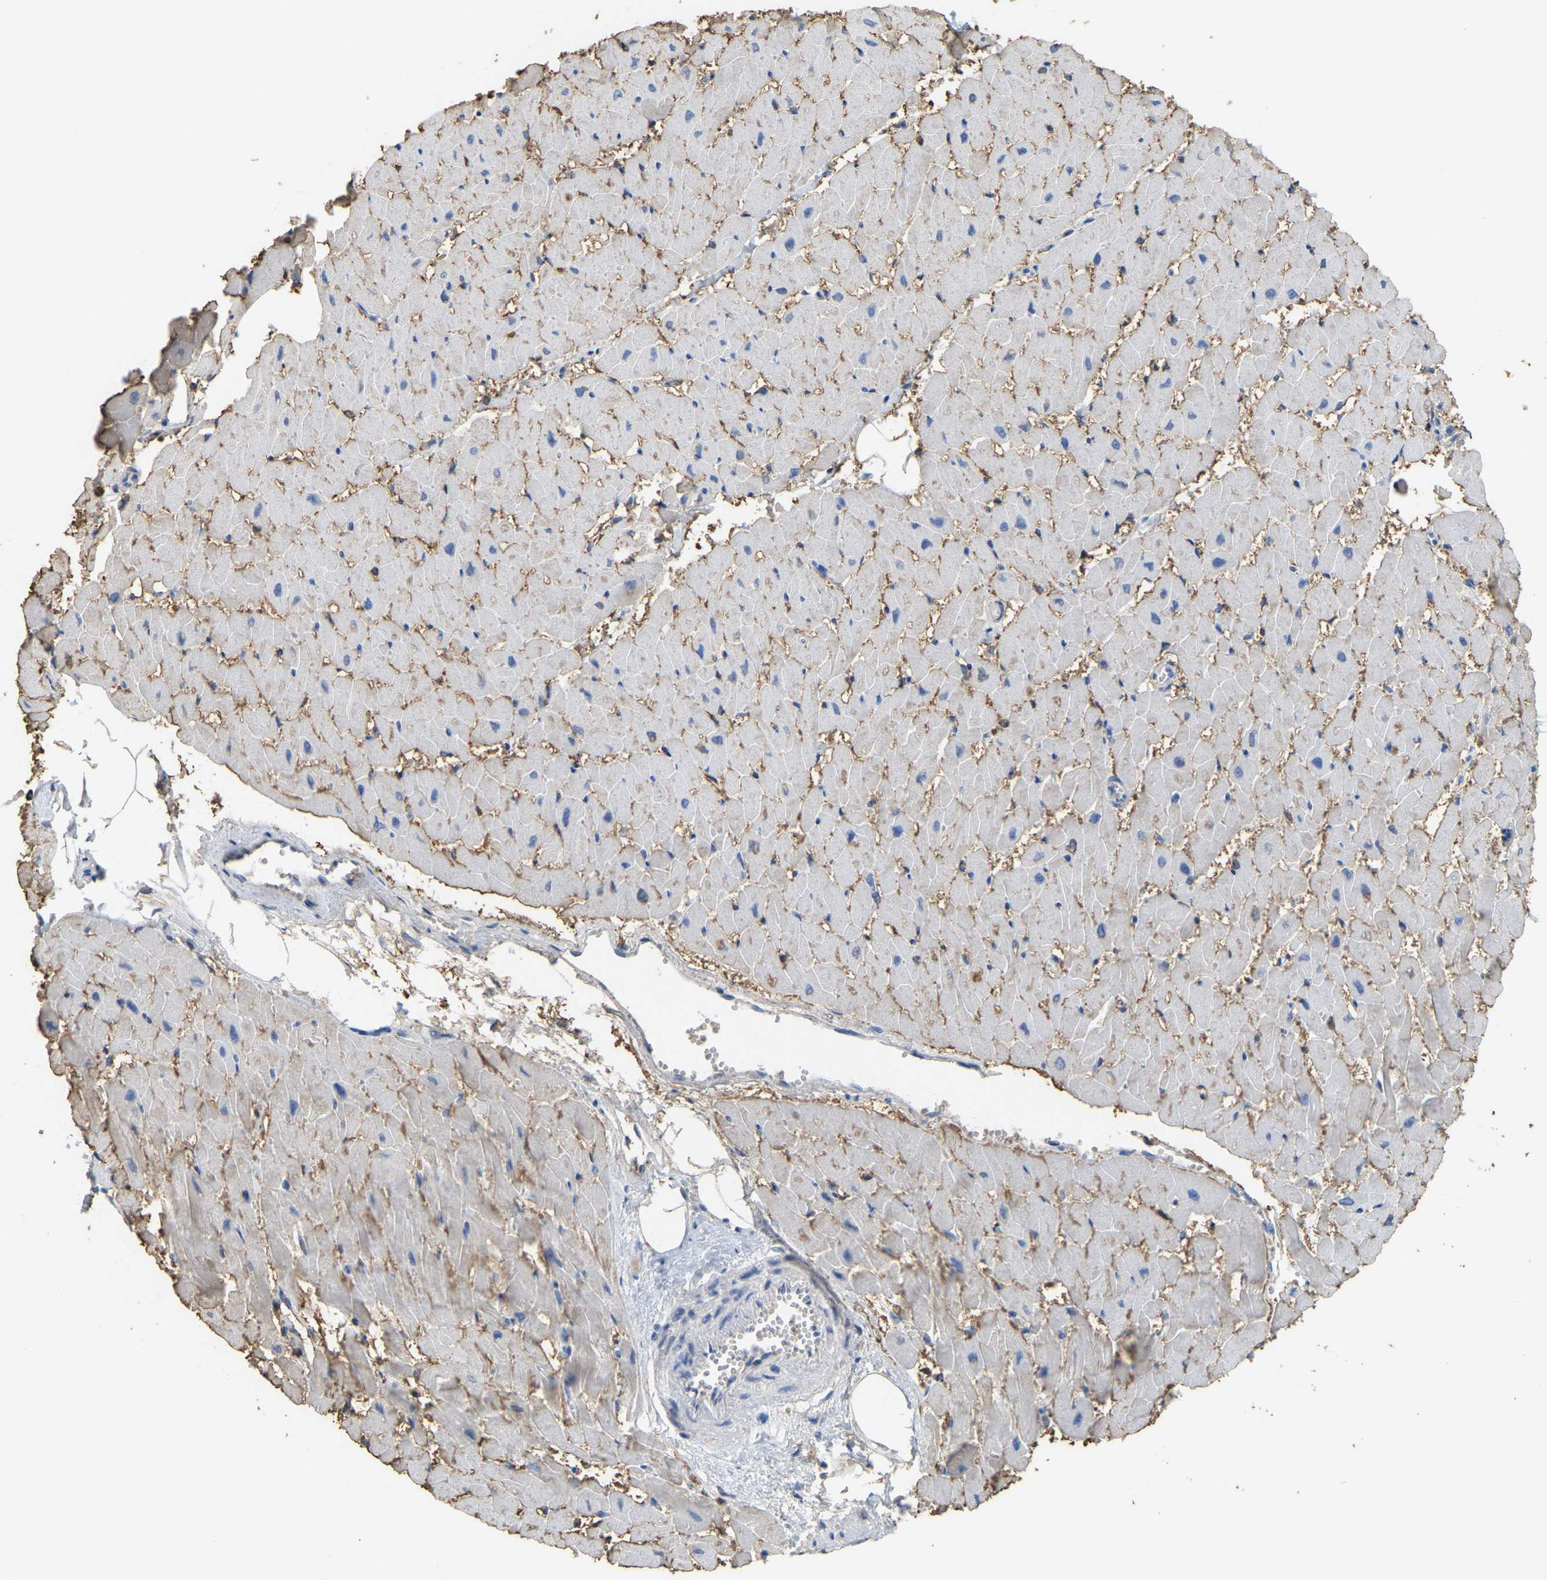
{"staining": {"intensity": "negative", "quantity": "none", "location": "none"}, "tissue": "heart muscle", "cell_type": "Cardiomyocytes", "image_type": "normal", "snomed": [{"axis": "morphology", "description": "Normal tissue, NOS"}, {"axis": "topography", "description": "Heart"}], "caption": "This micrograph is of unremarkable heart muscle stained with IHC to label a protein in brown with the nuclei are counter-stained blue. There is no positivity in cardiomyocytes. (IHC, brightfield microscopy, high magnification).", "gene": "SERPINB5", "patient": {"sex": "female", "age": 19}}